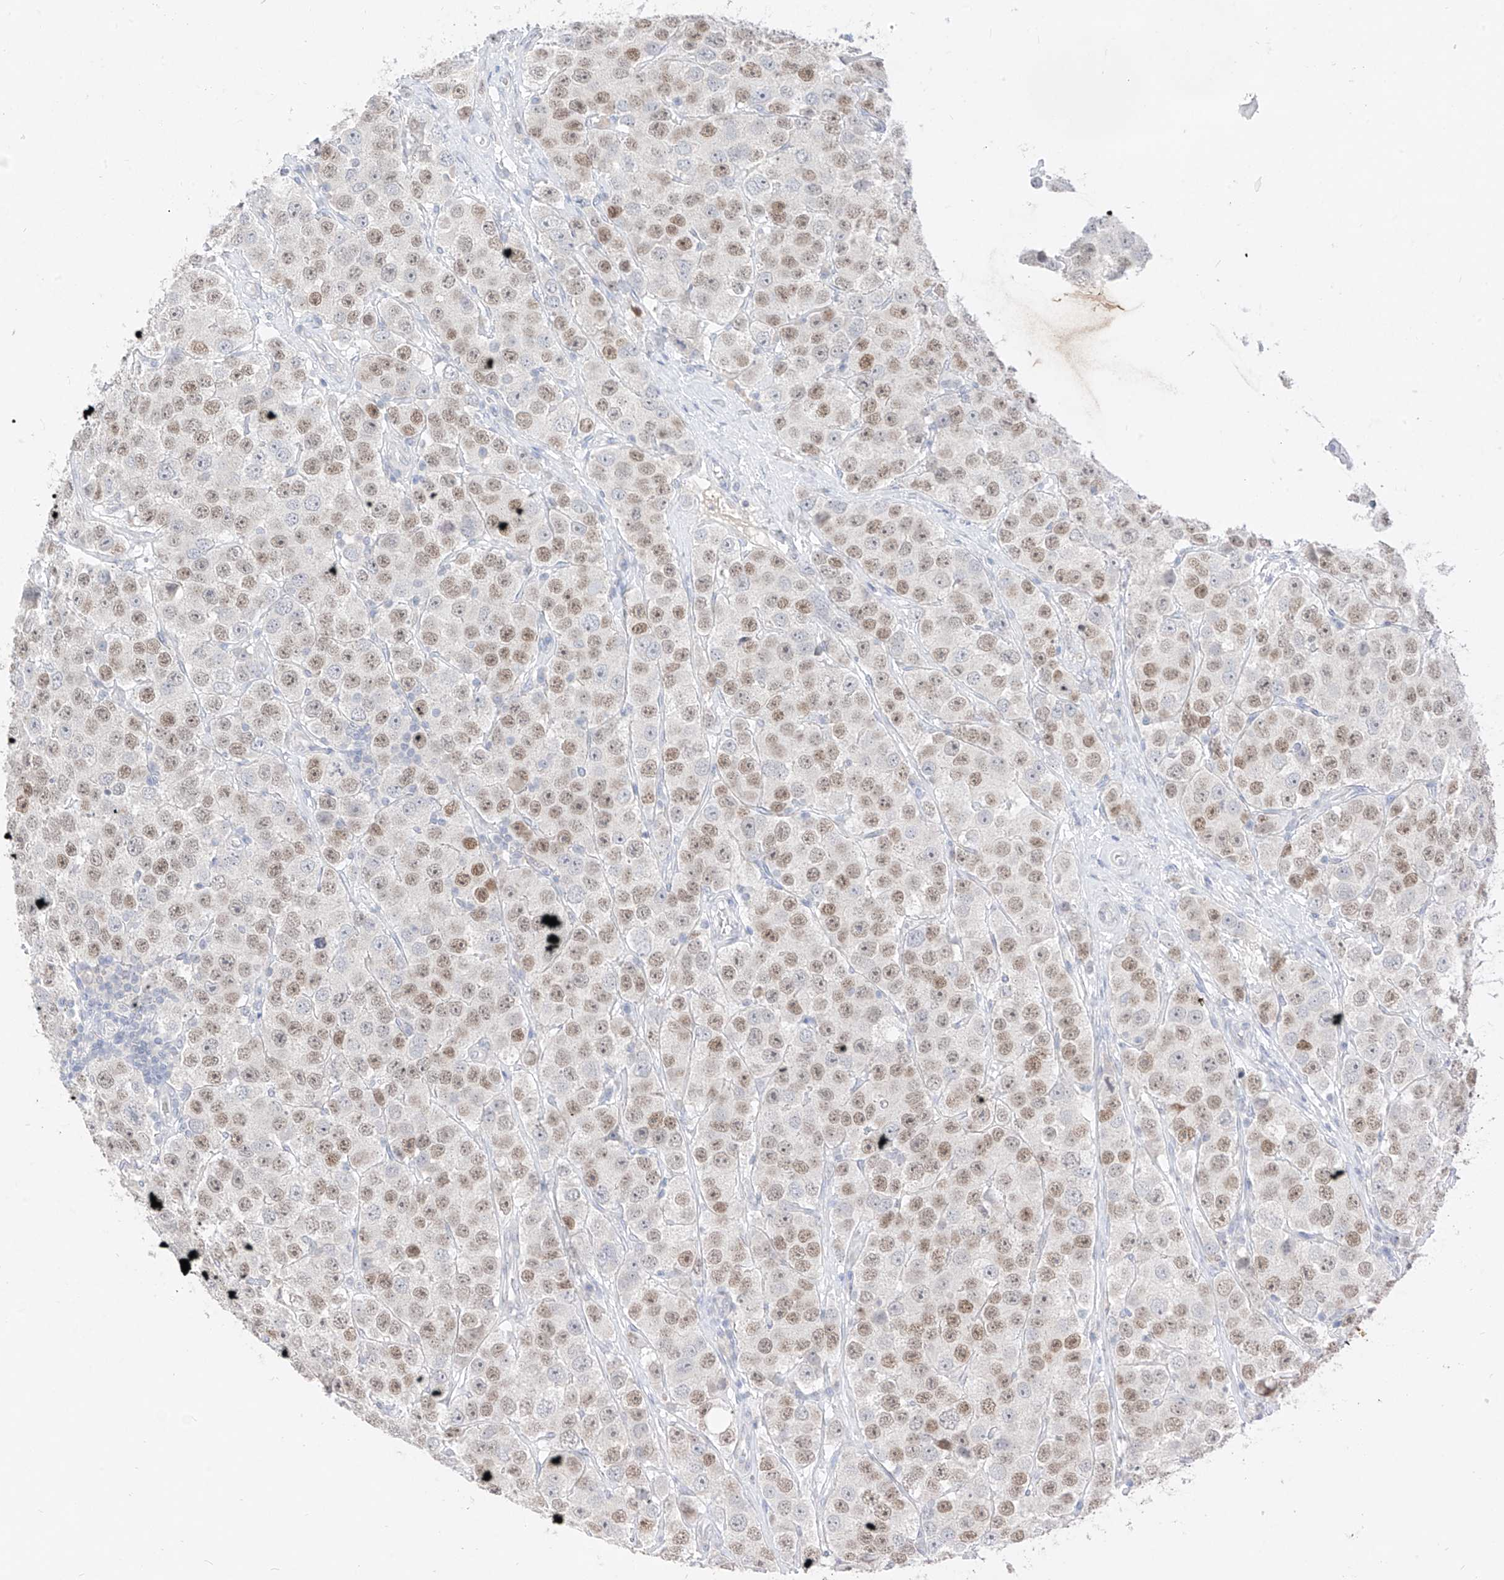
{"staining": {"intensity": "moderate", "quantity": ">75%", "location": "nuclear"}, "tissue": "testis cancer", "cell_type": "Tumor cells", "image_type": "cancer", "snomed": [{"axis": "morphology", "description": "Seminoma, NOS"}, {"axis": "topography", "description": "Testis"}], "caption": "A medium amount of moderate nuclear positivity is identified in approximately >75% of tumor cells in testis cancer (seminoma) tissue.", "gene": "BARX2", "patient": {"sex": "male", "age": 28}}